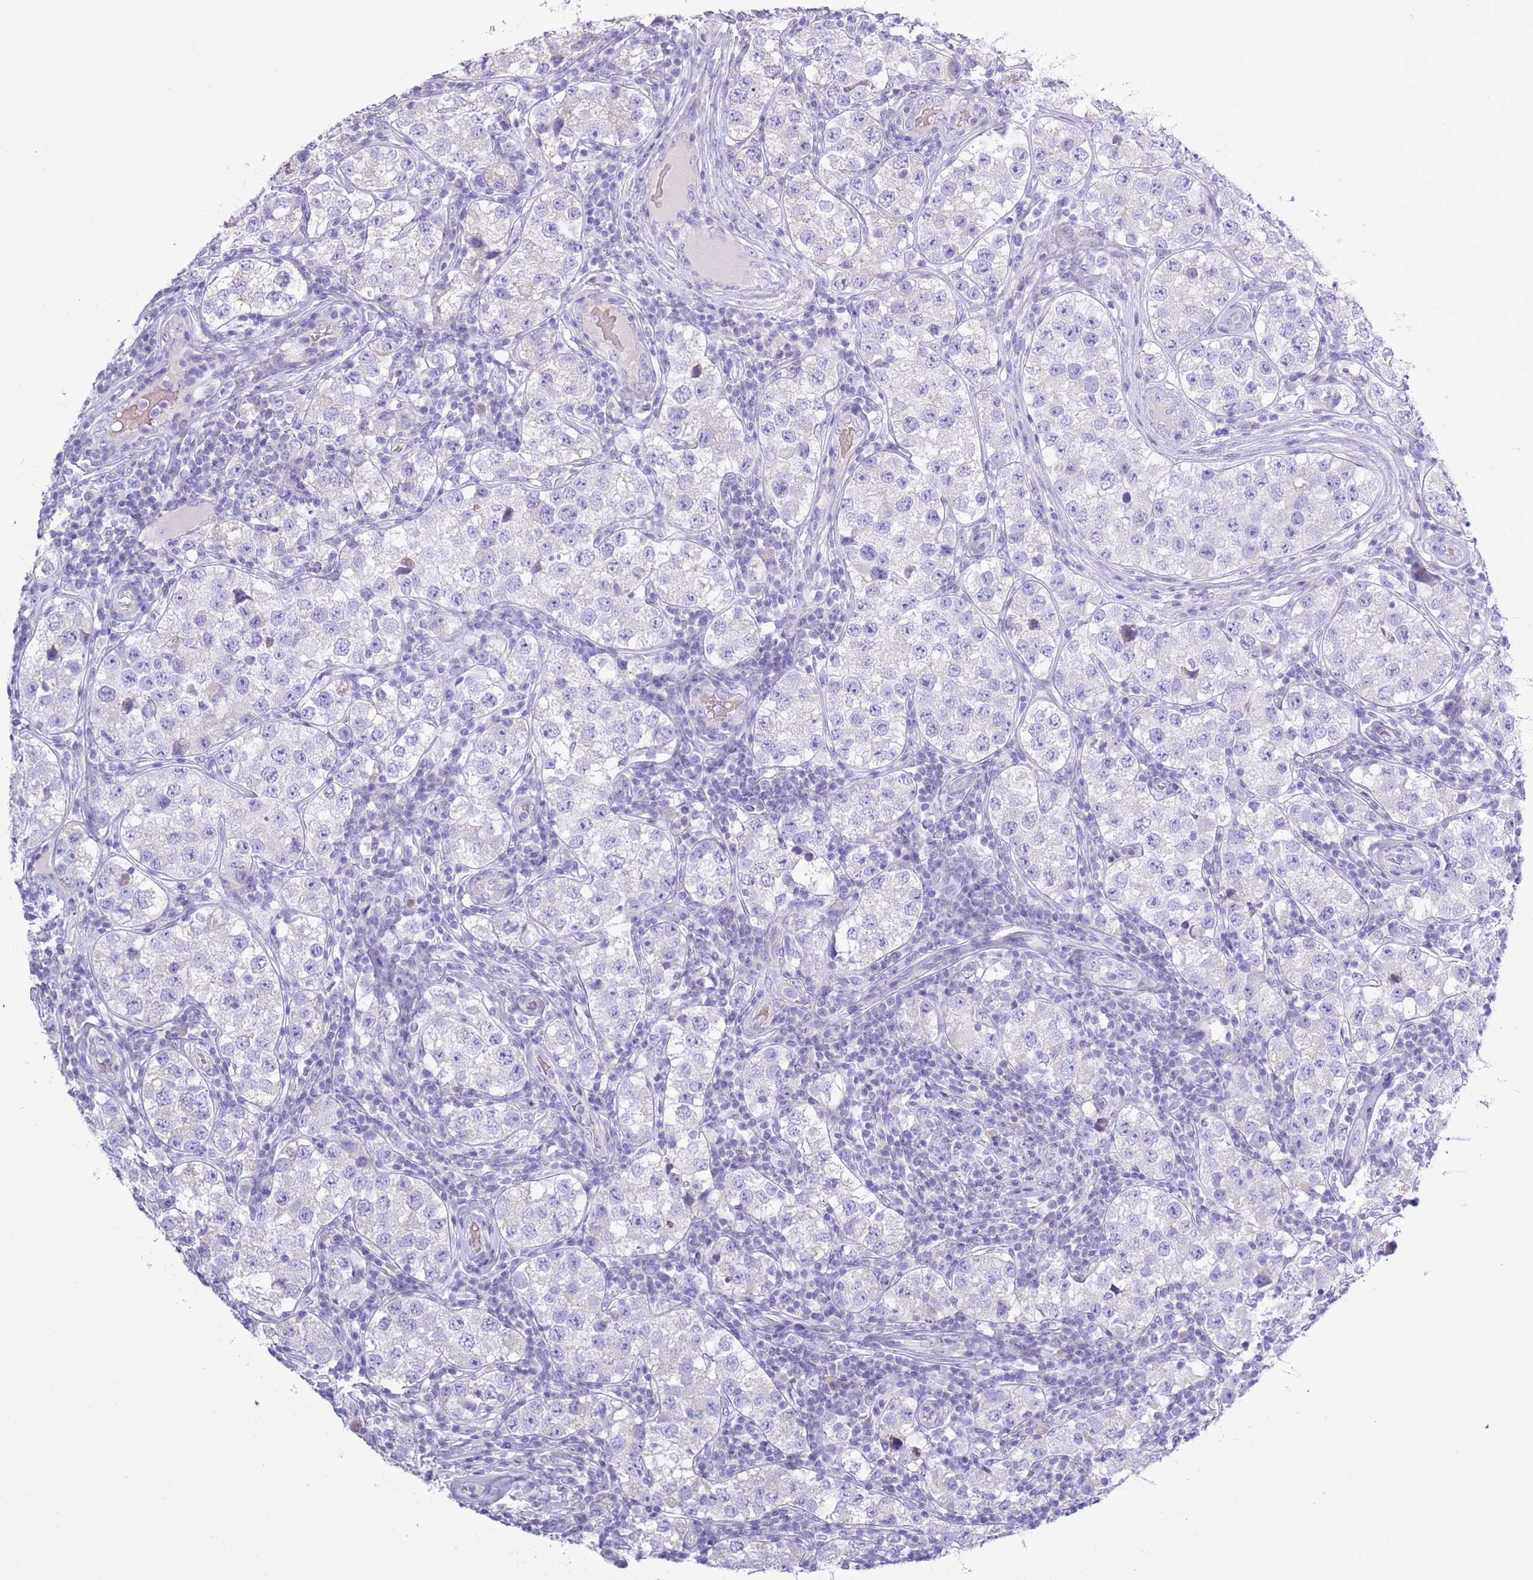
{"staining": {"intensity": "negative", "quantity": "none", "location": "none"}, "tissue": "testis cancer", "cell_type": "Tumor cells", "image_type": "cancer", "snomed": [{"axis": "morphology", "description": "Seminoma, NOS"}, {"axis": "topography", "description": "Testis"}], "caption": "Human testis cancer stained for a protein using immunohistochemistry (IHC) demonstrates no expression in tumor cells.", "gene": "ACR", "patient": {"sex": "male", "age": 34}}